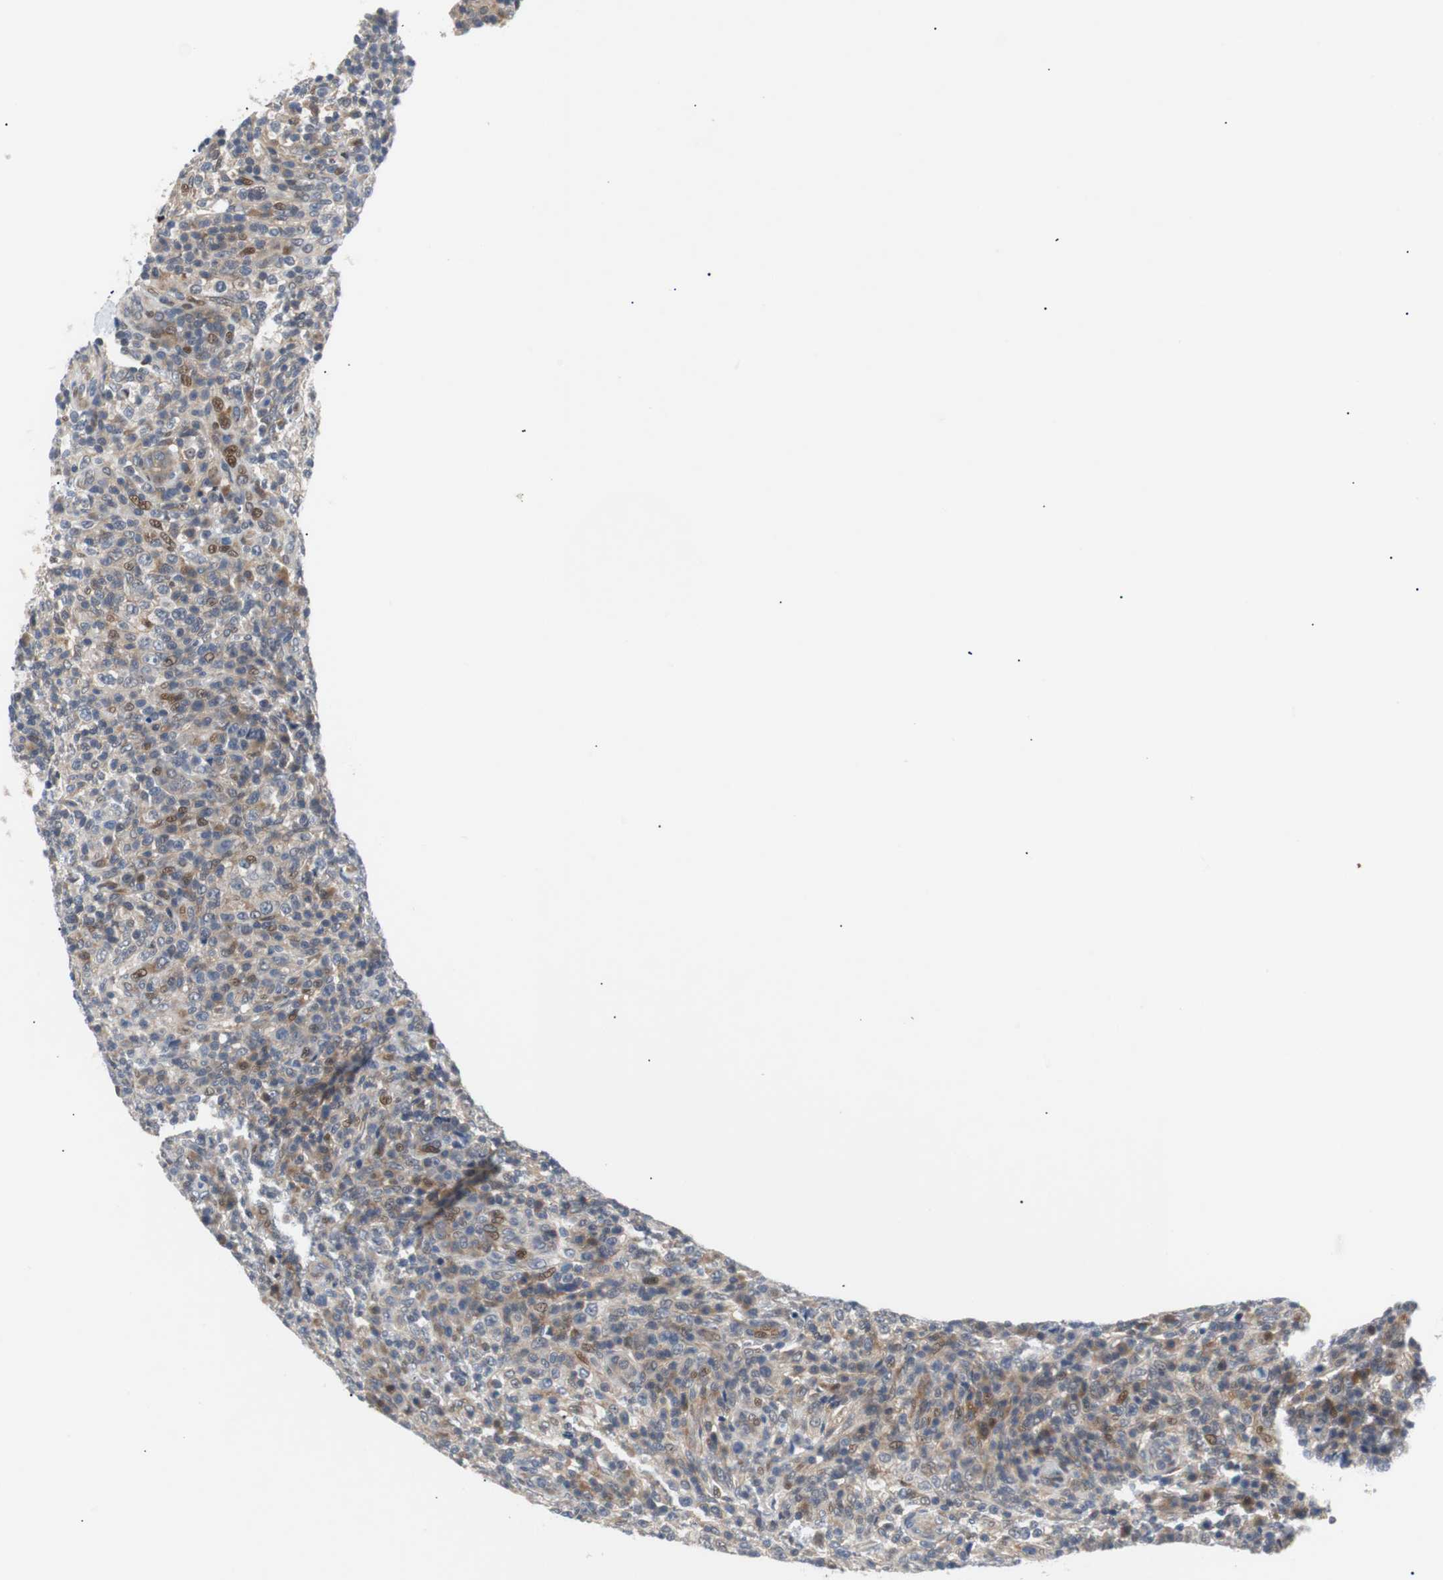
{"staining": {"intensity": "moderate", "quantity": "<25%", "location": "nuclear"}, "tissue": "lymphoma", "cell_type": "Tumor cells", "image_type": "cancer", "snomed": [{"axis": "morphology", "description": "Malignant lymphoma, non-Hodgkin's type, High grade"}, {"axis": "topography", "description": "Lymph node"}], "caption": "High-magnification brightfield microscopy of lymphoma stained with DAB (brown) and counterstained with hematoxylin (blue). tumor cells exhibit moderate nuclear expression is present in about<25% of cells.", "gene": "MAP2K4", "patient": {"sex": "female", "age": 76}}